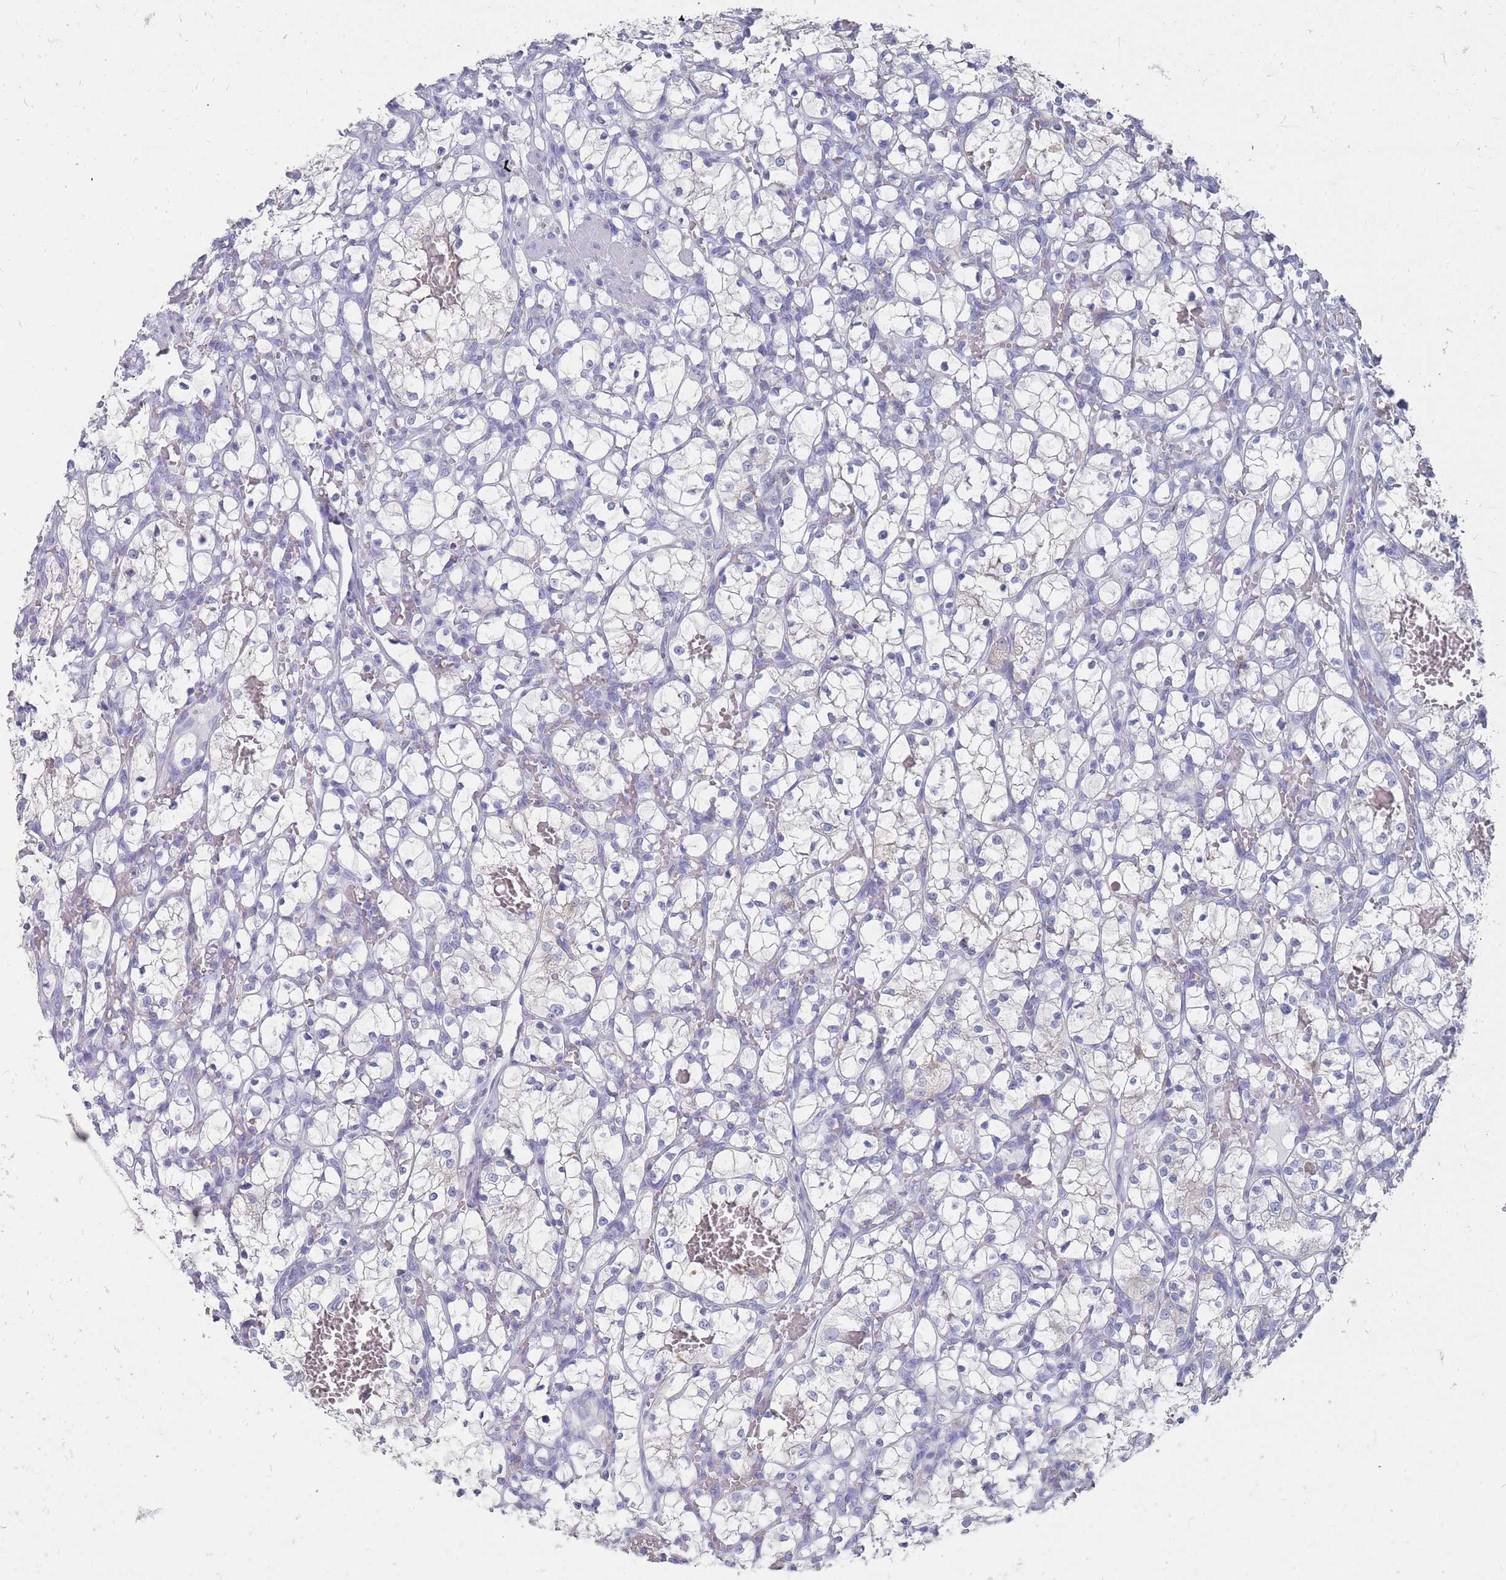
{"staining": {"intensity": "negative", "quantity": "none", "location": "none"}, "tissue": "renal cancer", "cell_type": "Tumor cells", "image_type": "cancer", "snomed": [{"axis": "morphology", "description": "Adenocarcinoma, NOS"}, {"axis": "topography", "description": "Kidney"}], "caption": "Immunohistochemical staining of renal cancer (adenocarcinoma) reveals no significant positivity in tumor cells. (Brightfield microscopy of DAB (3,3'-diaminobenzidine) IHC at high magnification).", "gene": "OTULINL", "patient": {"sex": "female", "age": 69}}